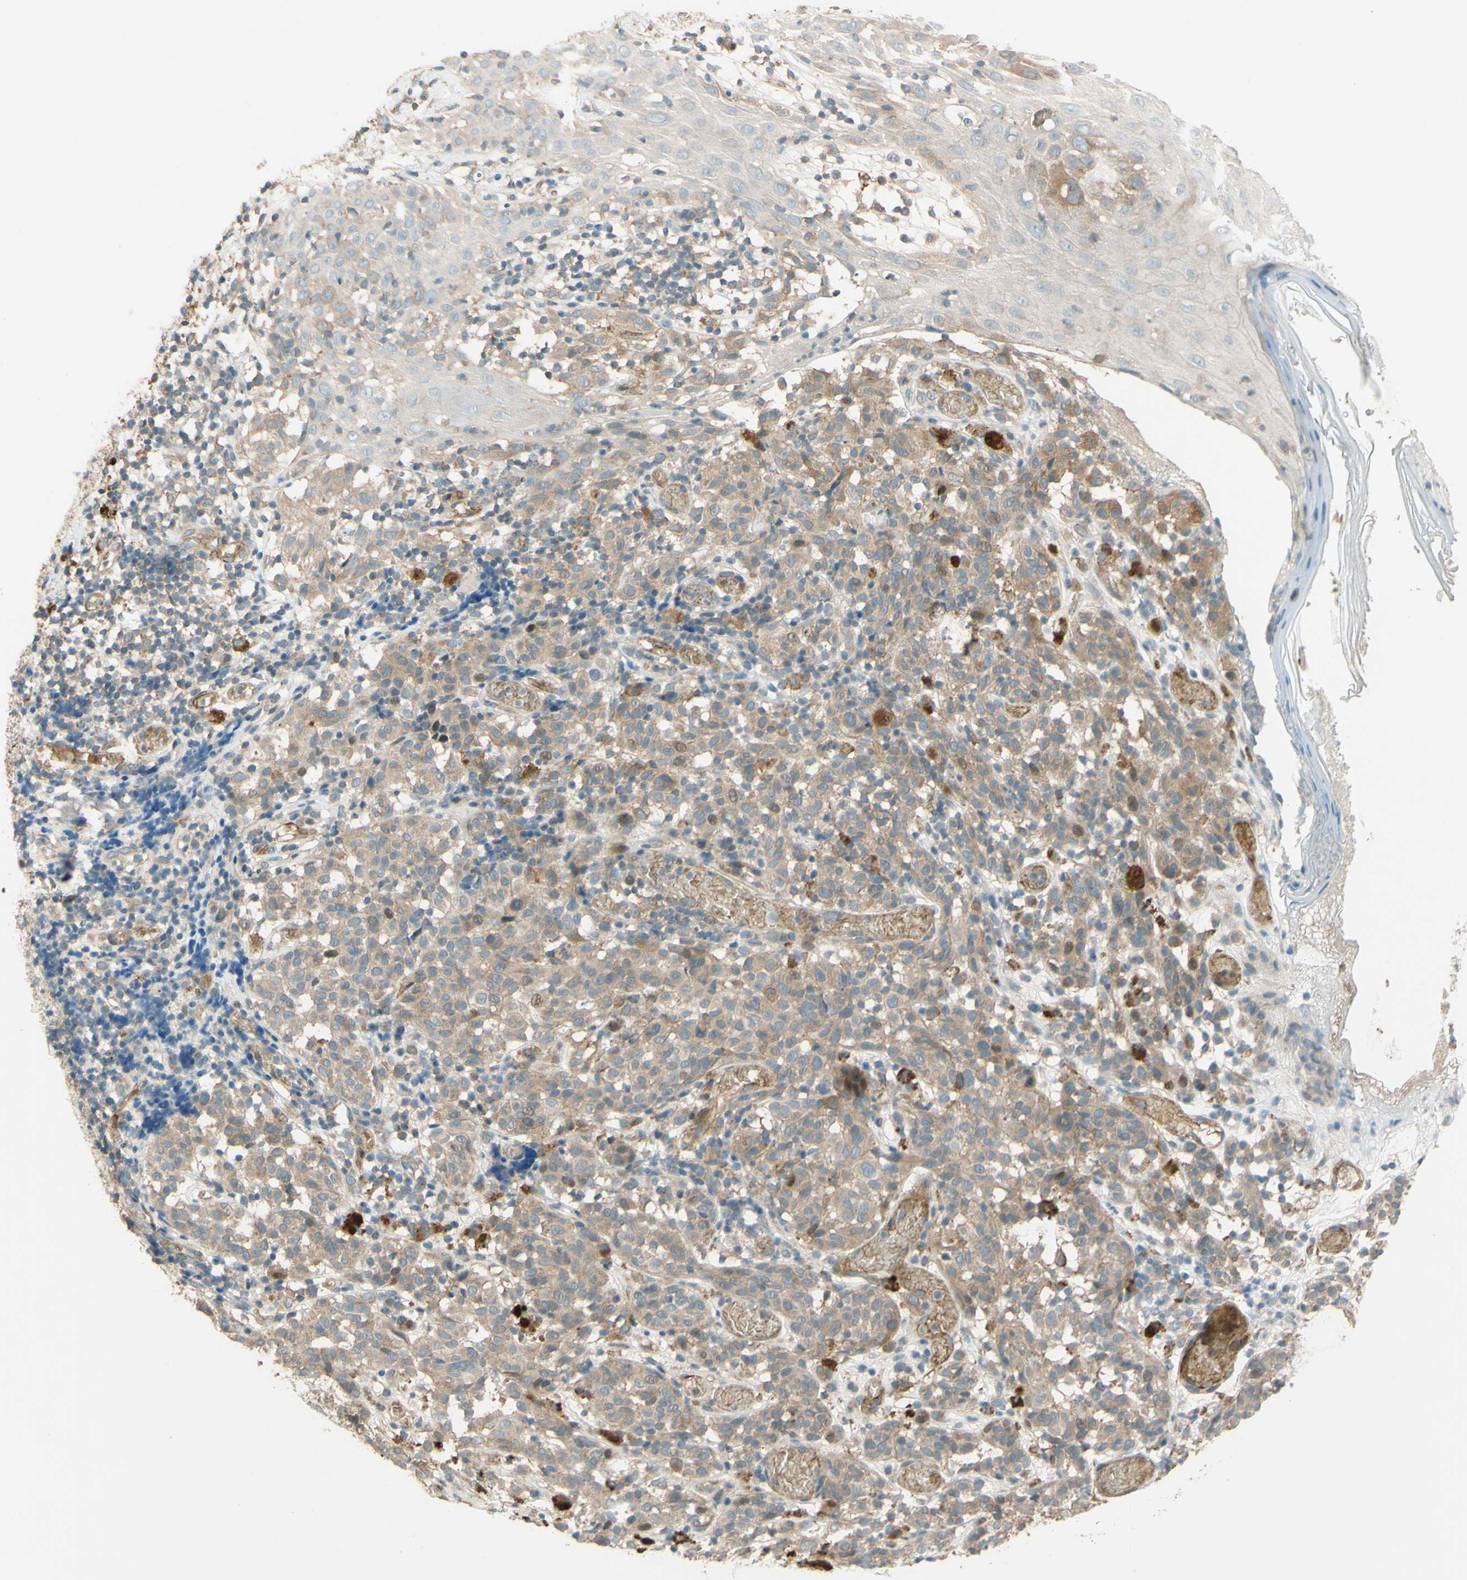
{"staining": {"intensity": "weak", "quantity": ">75%", "location": "cytoplasmic/membranous"}, "tissue": "melanoma", "cell_type": "Tumor cells", "image_type": "cancer", "snomed": [{"axis": "morphology", "description": "Malignant melanoma, NOS"}, {"axis": "topography", "description": "Skin"}], "caption": "Protein staining by IHC shows weak cytoplasmic/membranous positivity in approximately >75% of tumor cells in melanoma. Using DAB (brown) and hematoxylin (blue) stains, captured at high magnification using brightfield microscopy.", "gene": "ADAM17", "patient": {"sex": "female", "age": 46}}